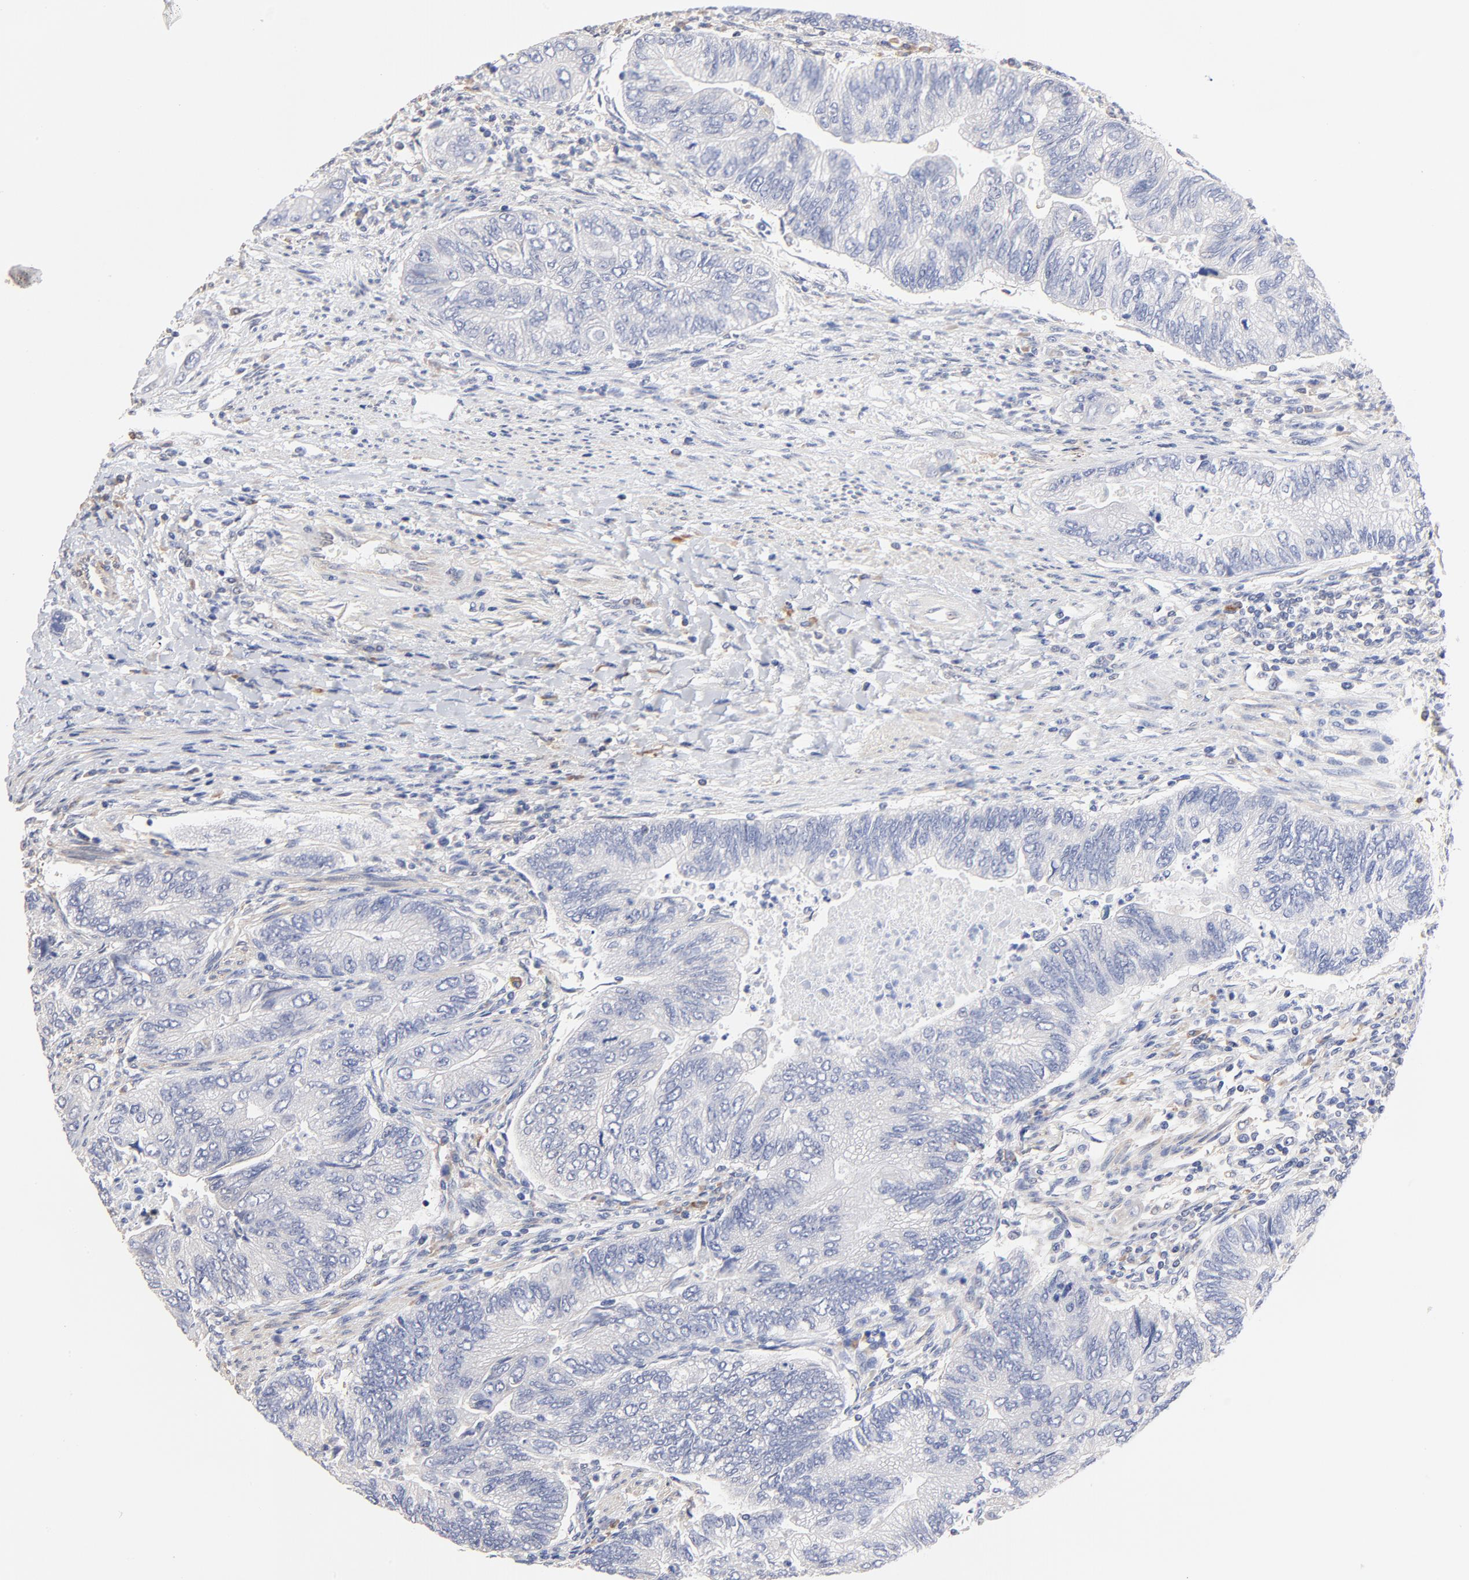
{"staining": {"intensity": "negative", "quantity": "none", "location": "none"}, "tissue": "colorectal cancer", "cell_type": "Tumor cells", "image_type": "cancer", "snomed": [{"axis": "morphology", "description": "Adenocarcinoma, NOS"}, {"axis": "topography", "description": "Colon"}], "caption": "Immunohistochemistry (IHC) of human colorectal adenocarcinoma exhibits no staining in tumor cells.", "gene": "TWNK", "patient": {"sex": "female", "age": 11}}